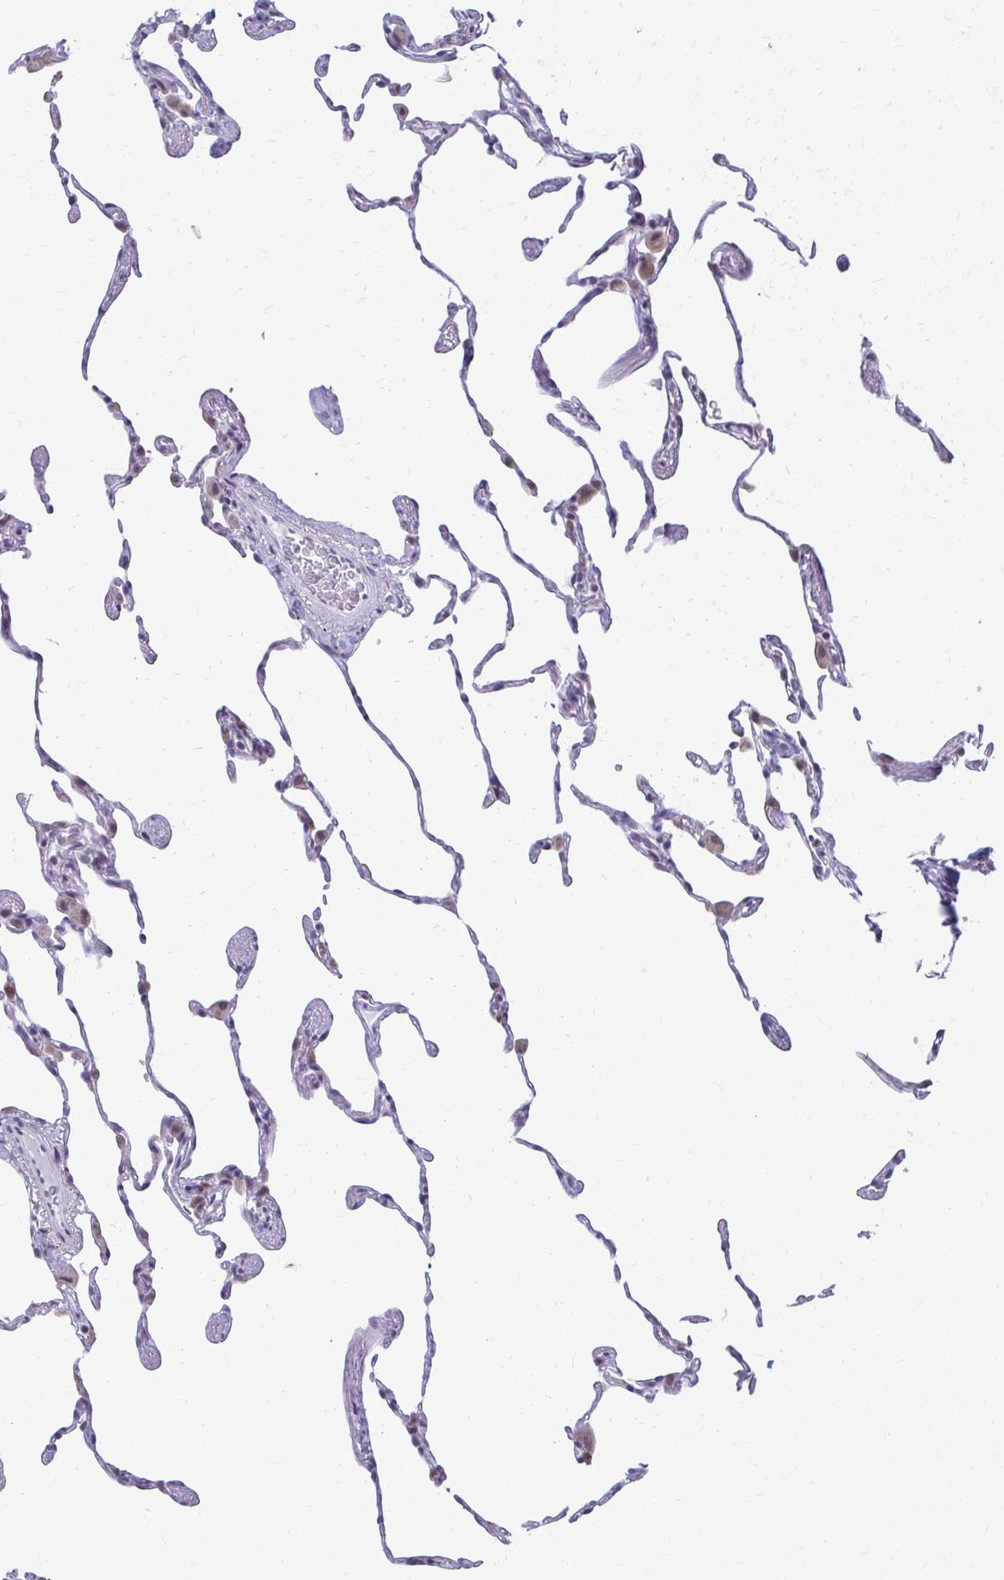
{"staining": {"intensity": "weak", "quantity": "<25%", "location": "nuclear"}, "tissue": "lung", "cell_type": "Alveolar cells", "image_type": "normal", "snomed": [{"axis": "morphology", "description": "Normal tissue, NOS"}, {"axis": "topography", "description": "Lung"}], "caption": "Lung stained for a protein using immunohistochemistry (IHC) demonstrates no staining alveolar cells.", "gene": "PROSER1", "patient": {"sex": "female", "age": 57}}